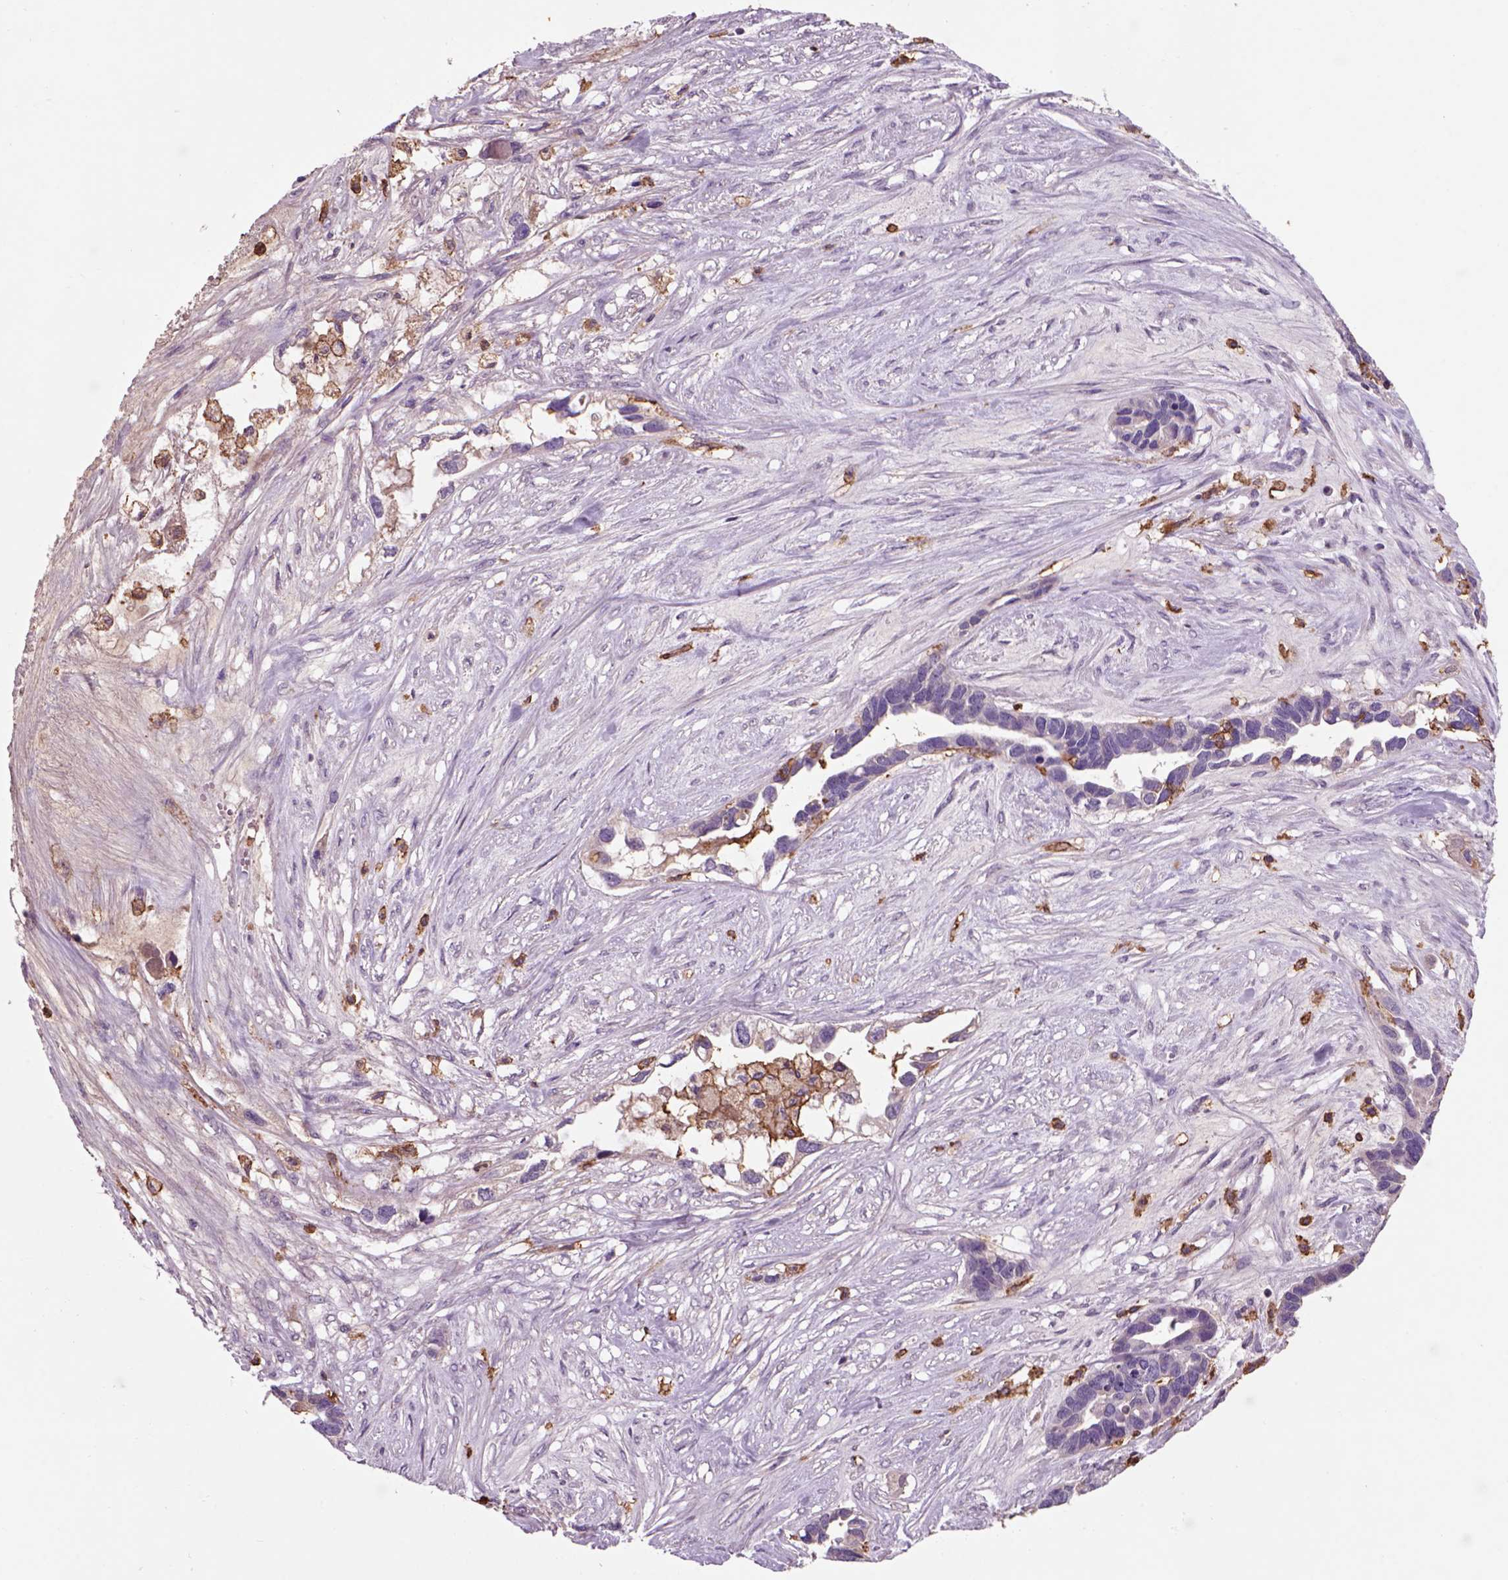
{"staining": {"intensity": "negative", "quantity": "none", "location": "none"}, "tissue": "ovarian cancer", "cell_type": "Tumor cells", "image_type": "cancer", "snomed": [{"axis": "morphology", "description": "Cystadenocarcinoma, serous, NOS"}, {"axis": "topography", "description": "Ovary"}], "caption": "Immunohistochemistry of human serous cystadenocarcinoma (ovarian) reveals no staining in tumor cells.", "gene": "CD14", "patient": {"sex": "female", "age": 54}}